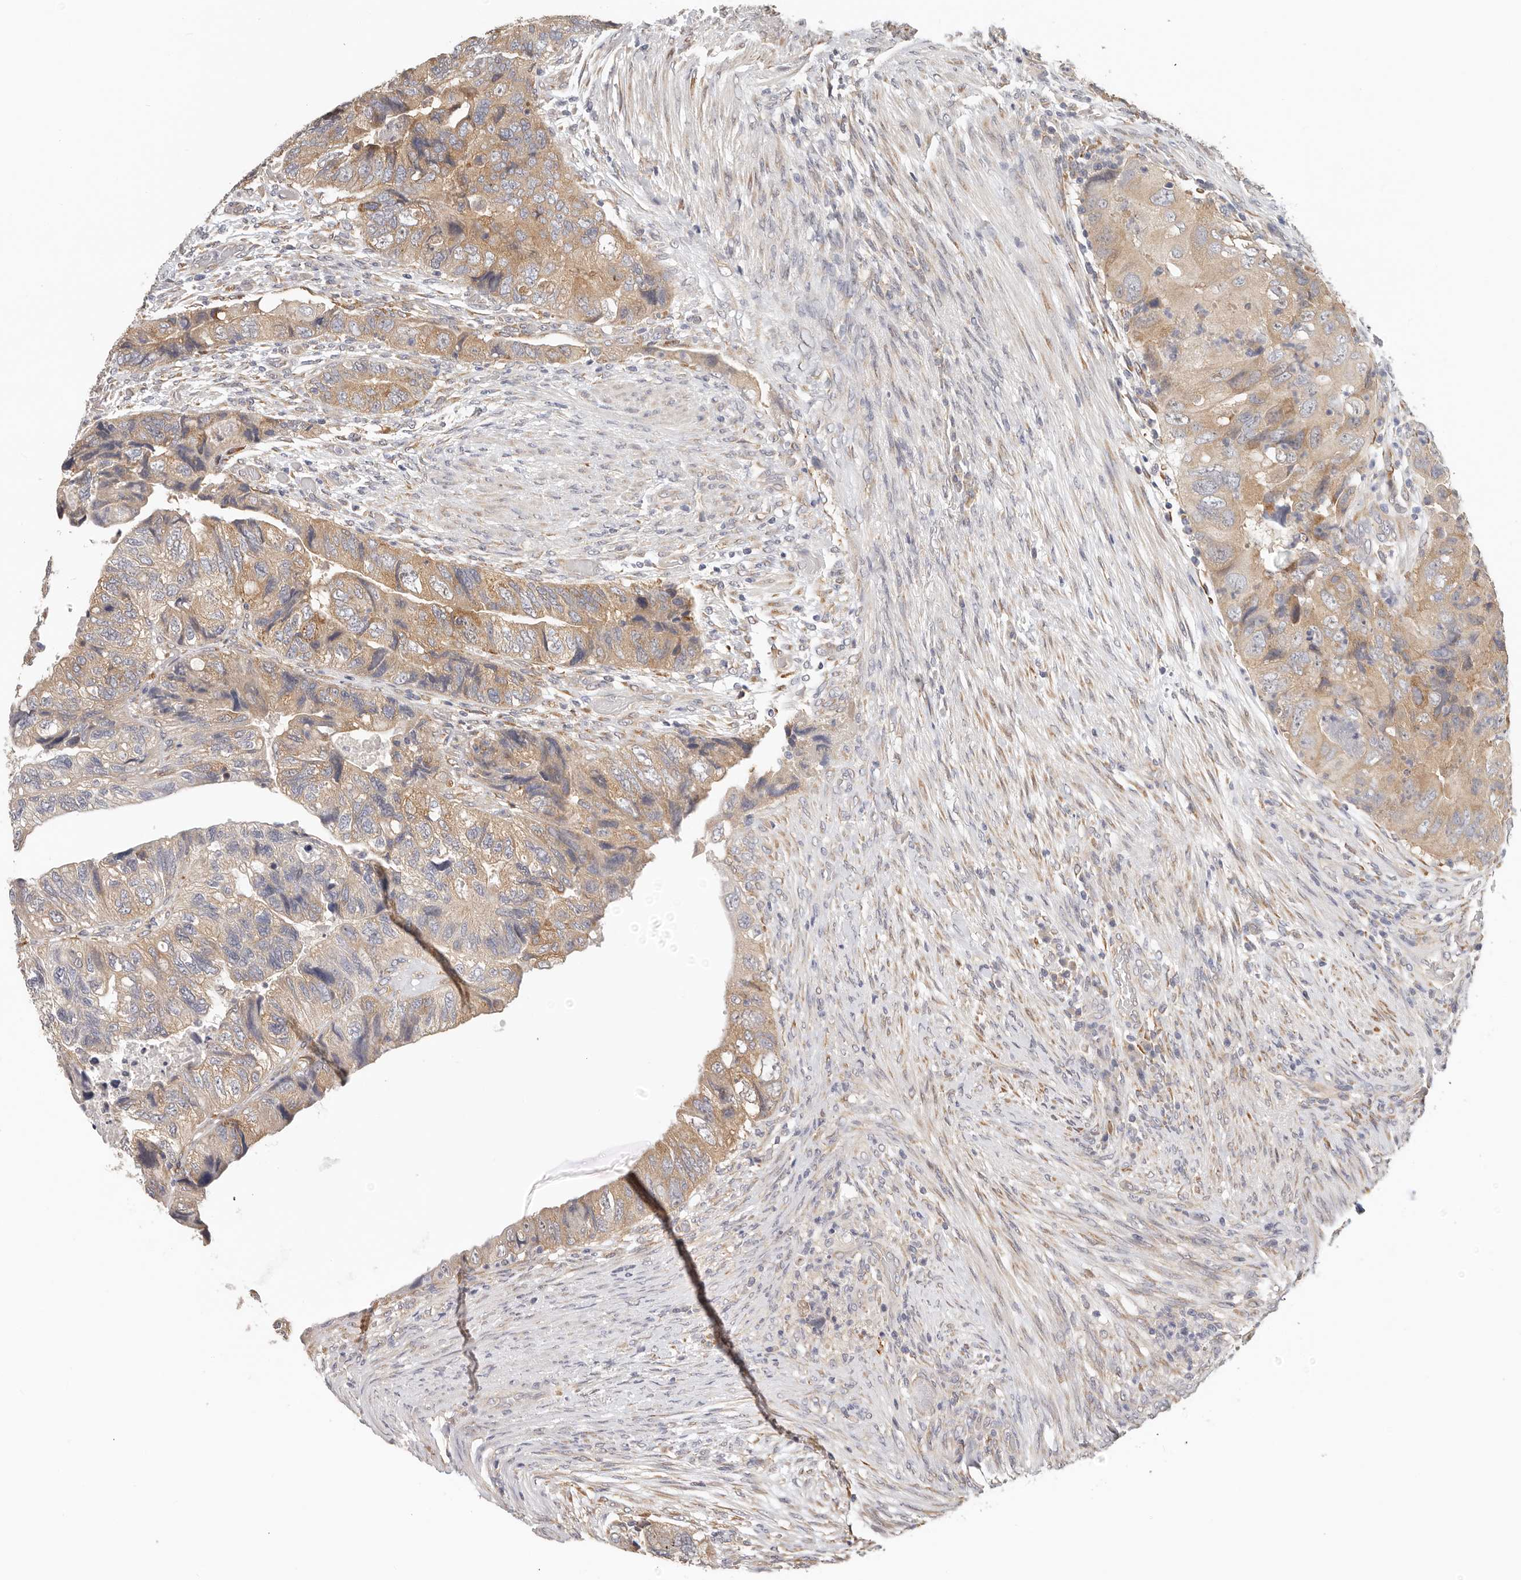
{"staining": {"intensity": "moderate", "quantity": "25%-75%", "location": "cytoplasmic/membranous"}, "tissue": "colorectal cancer", "cell_type": "Tumor cells", "image_type": "cancer", "snomed": [{"axis": "morphology", "description": "Adenocarcinoma, NOS"}, {"axis": "topography", "description": "Rectum"}], "caption": "Immunohistochemical staining of colorectal cancer (adenocarcinoma) exhibits medium levels of moderate cytoplasmic/membranous protein positivity in about 25%-75% of tumor cells.", "gene": "AFDN", "patient": {"sex": "male", "age": 63}}